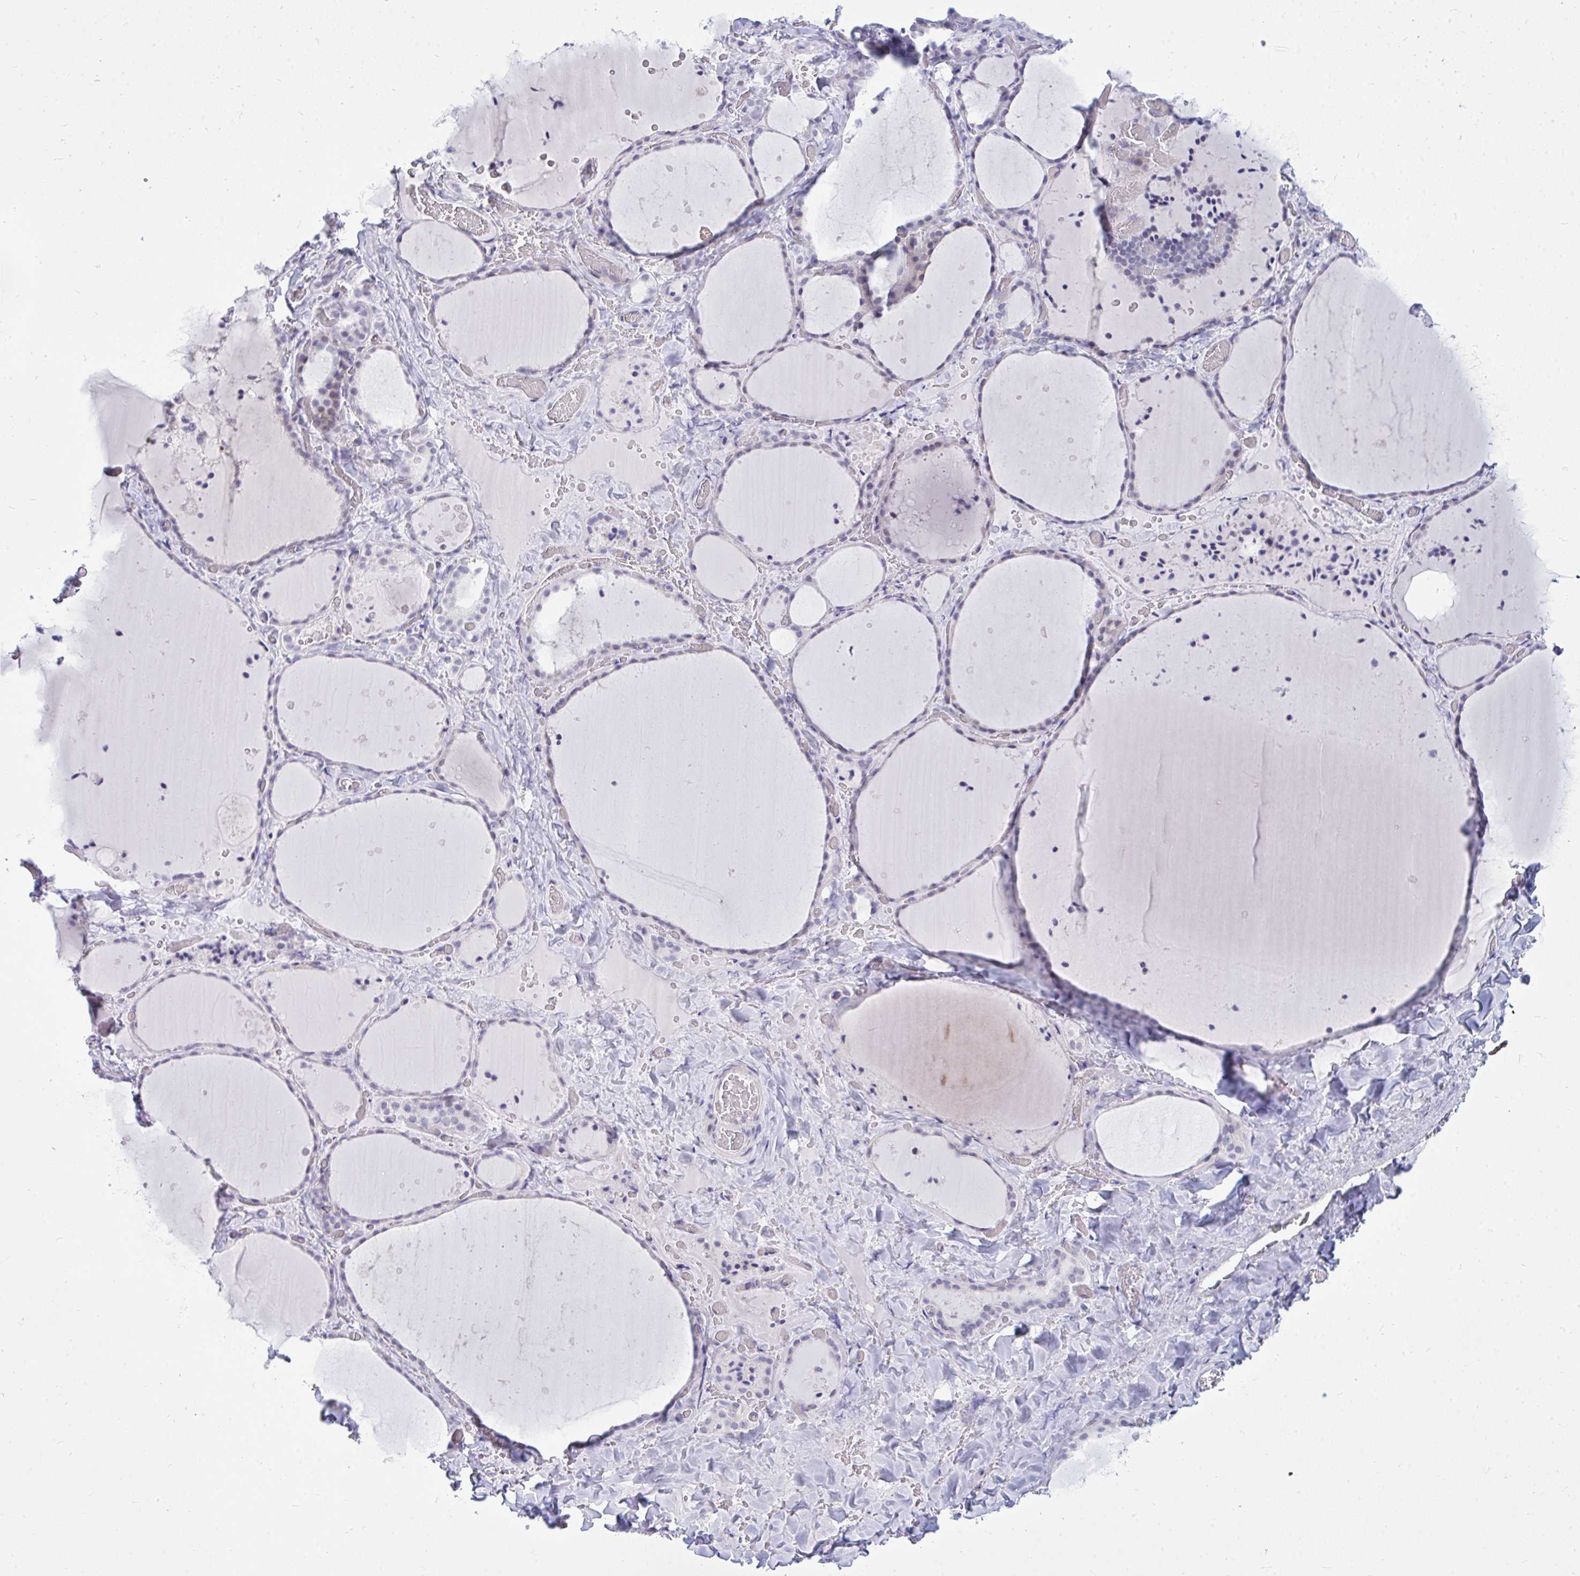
{"staining": {"intensity": "weak", "quantity": "<25%", "location": "cytoplasmic/membranous"}, "tissue": "thyroid gland", "cell_type": "Glandular cells", "image_type": "normal", "snomed": [{"axis": "morphology", "description": "Normal tissue, NOS"}, {"axis": "topography", "description": "Thyroid gland"}], "caption": "Normal thyroid gland was stained to show a protein in brown. There is no significant staining in glandular cells.", "gene": "ZSCAN25", "patient": {"sex": "female", "age": 36}}